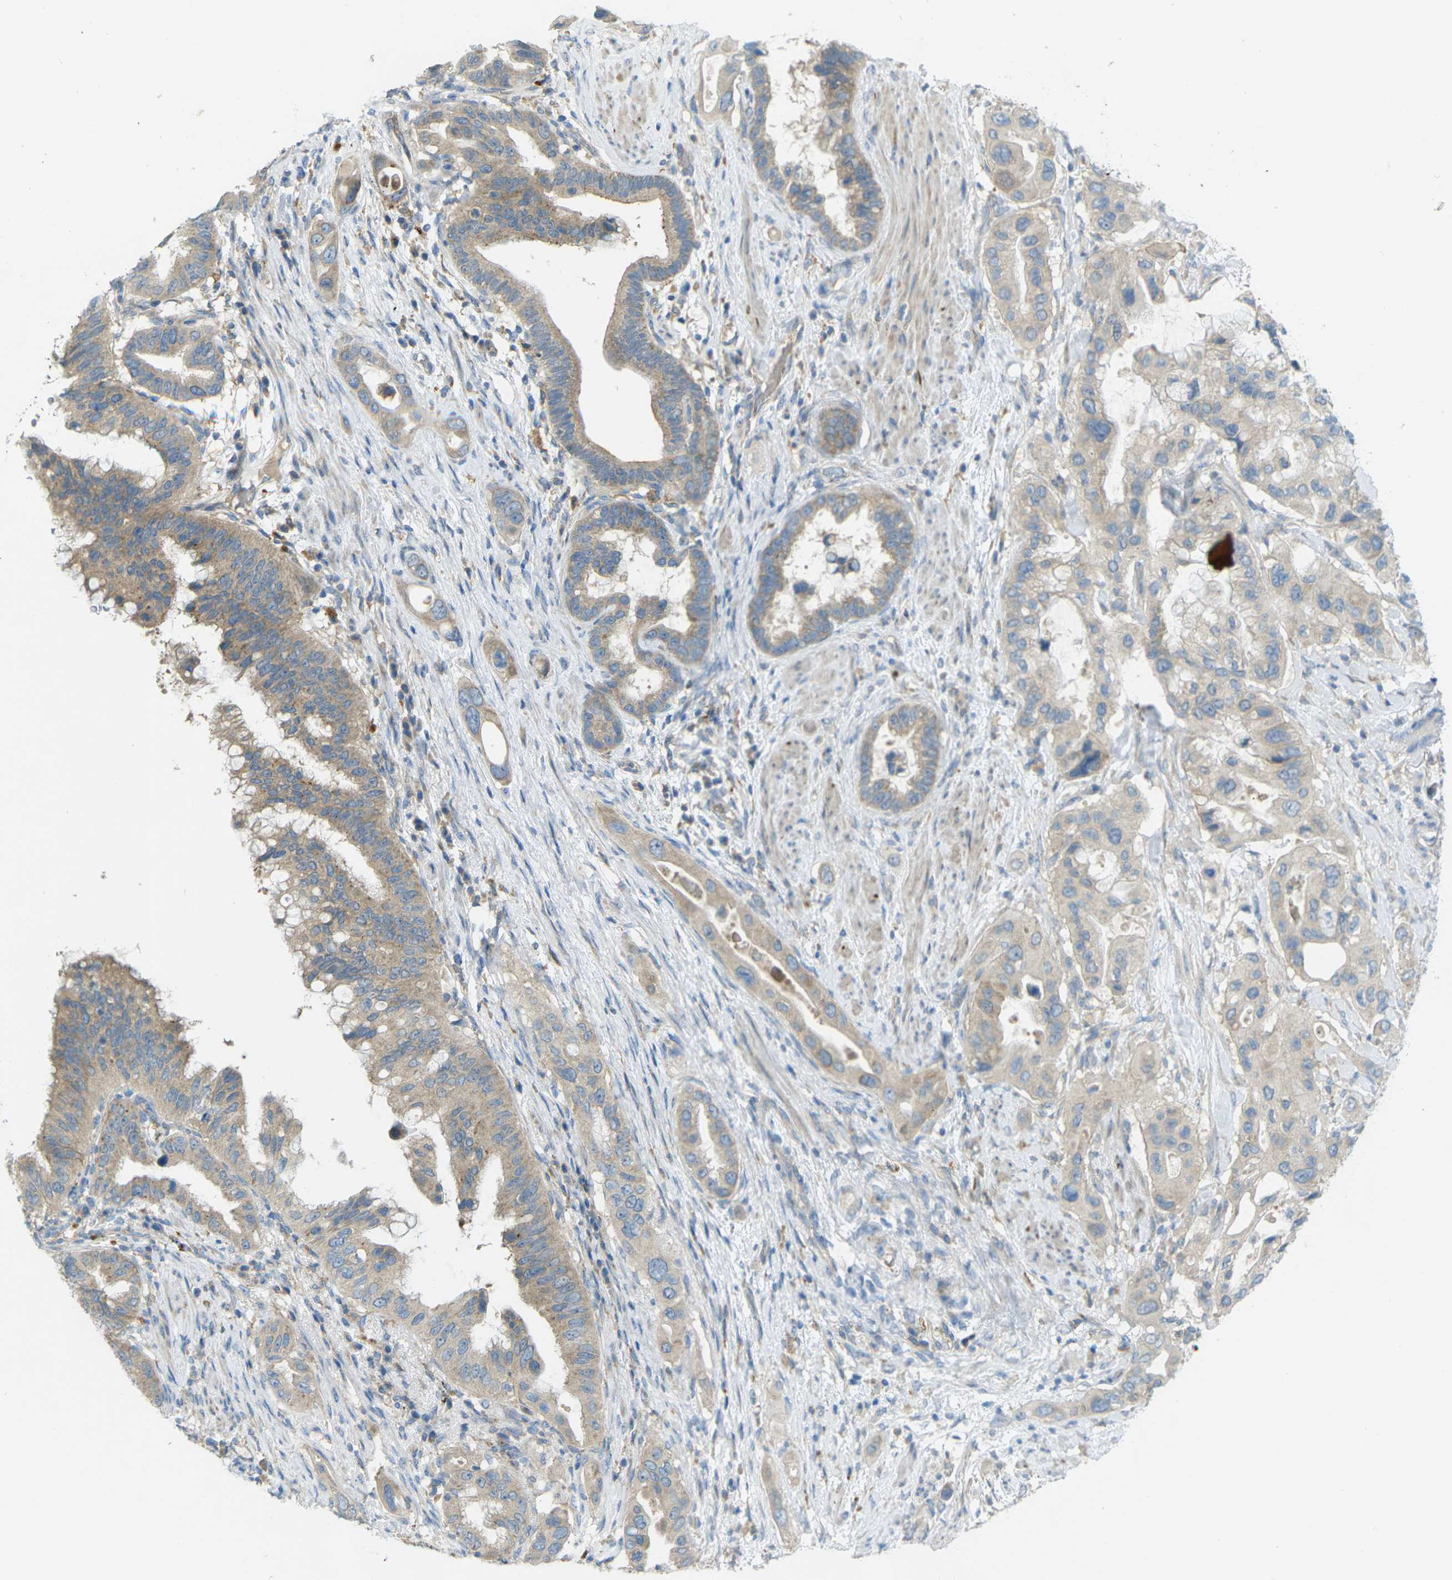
{"staining": {"intensity": "weak", "quantity": "25%-75%", "location": "cytoplasmic/membranous"}, "tissue": "pancreatic cancer", "cell_type": "Tumor cells", "image_type": "cancer", "snomed": [{"axis": "morphology", "description": "Adenocarcinoma, NOS"}, {"axis": "topography", "description": "Pancreas"}], "caption": "A low amount of weak cytoplasmic/membranous staining is present in about 25%-75% of tumor cells in pancreatic cancer (adenocarcinoma) tissue.", "gene": "MYLK4", "patient": {"sex": "female", "age": 56}}